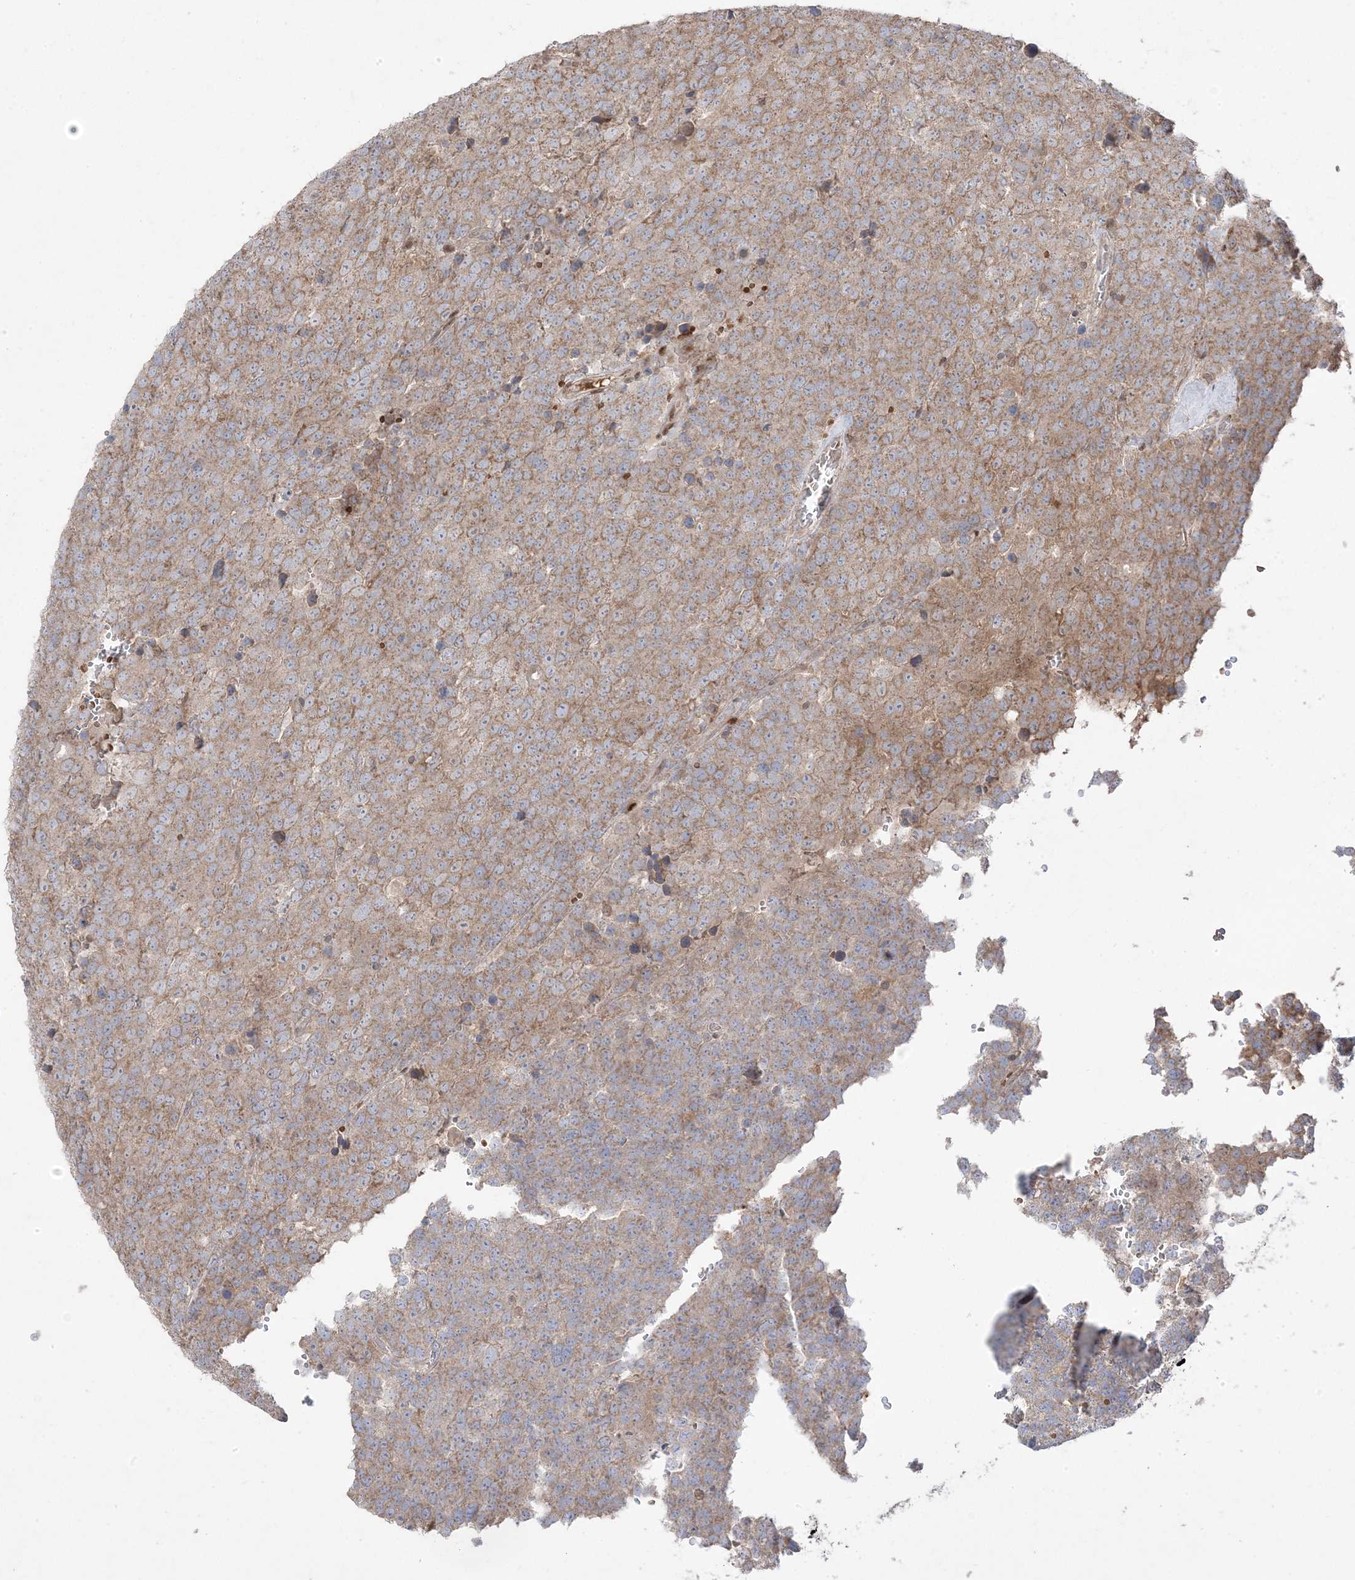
{"staining": {"intensity": "moderate", "quantity": ">75%", "location": "cytoplasmic/membranous"}, "tissue": "testis cancer", "cell_type": "Tumor cells", "image_type": "cancer", "snomed": [{"axis": "morphology", "description": "Seminoma, NOS"}, {"axis": "topography", "description": "Testis"}], "caption": "Protein analysis of testis seminoma tissue demonstrates moderate cytoplasmic/membranous positivity in about >75% of tumor cells. (Brightfield microscopy of DAB IHC at high magnification).", "gene": "PPOX", "patient": {"sex": "male", "age": 71}}